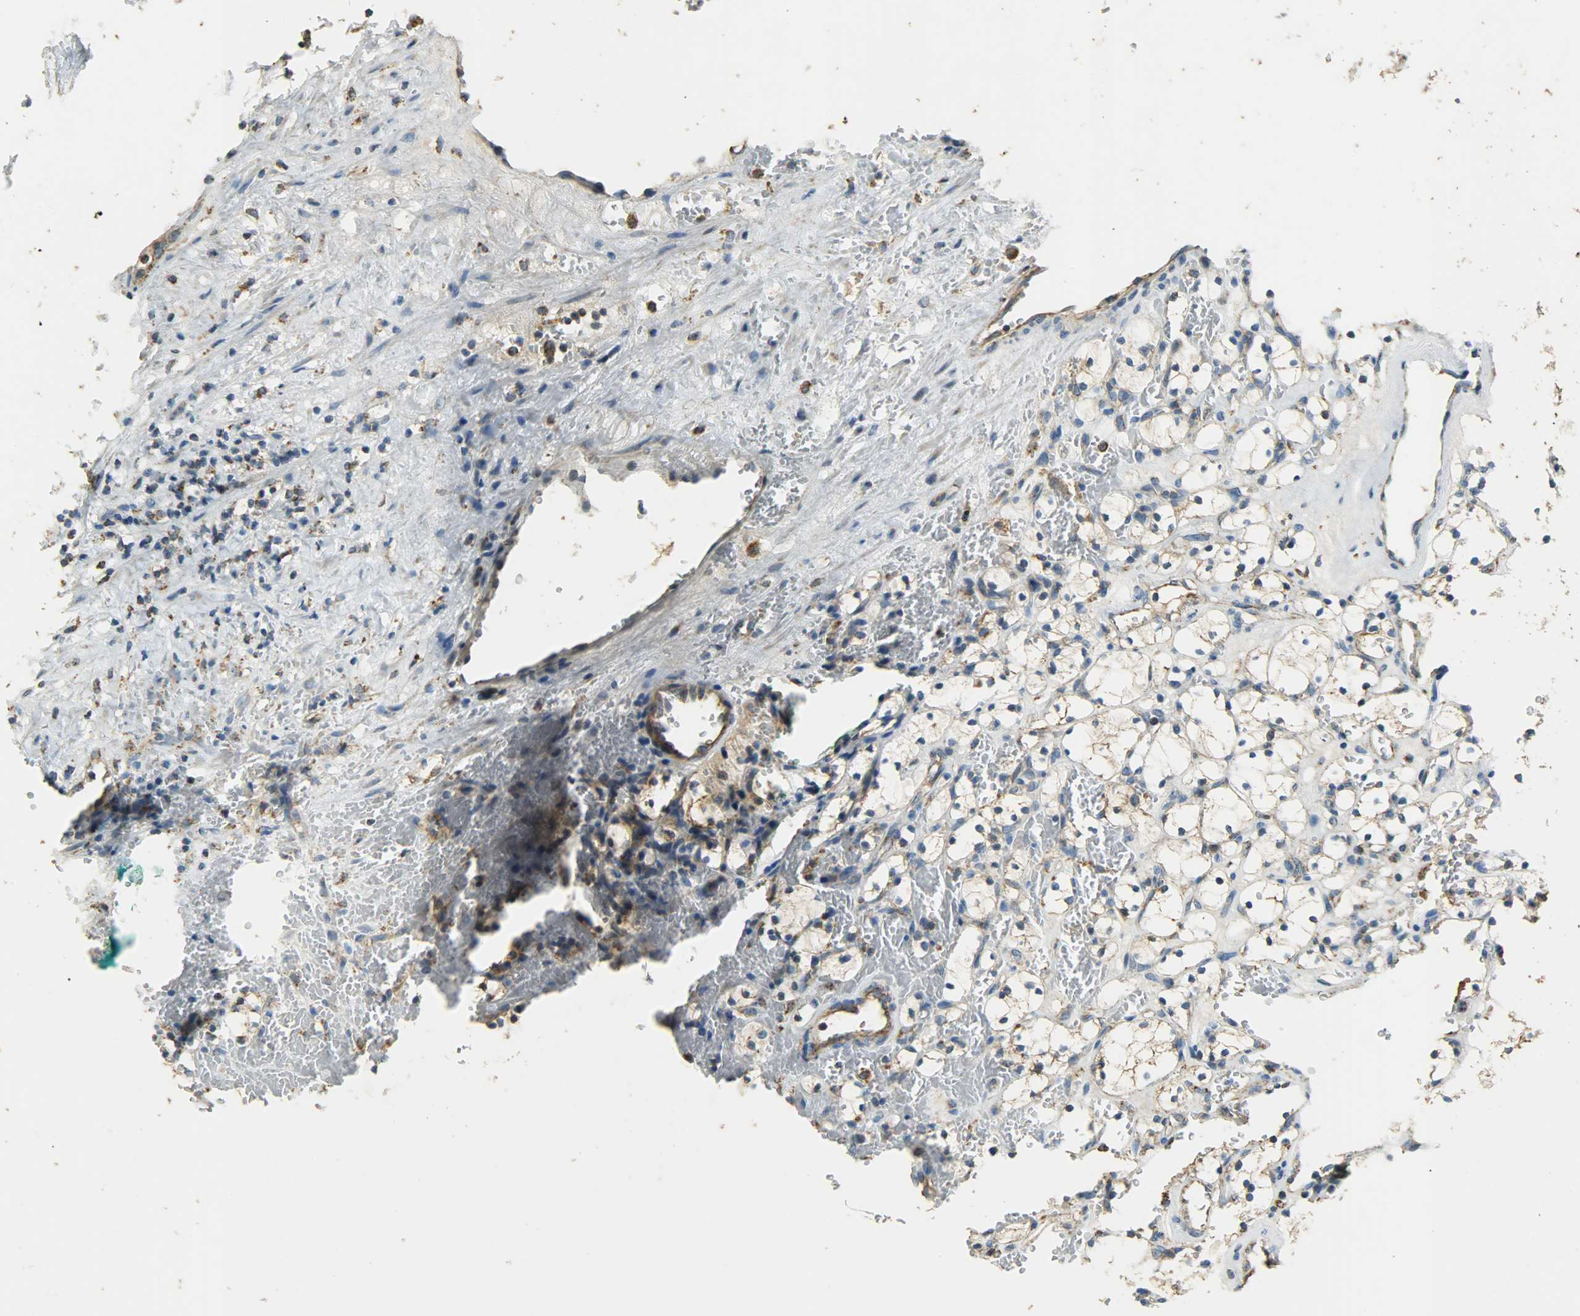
{"staining": {"intensity": "weak", "quantity": ">75%", "location": "cytoplasmic/membranous"}, "tissue": "renal cancer", "cell_type": "Tumor cells", "image_type": "cancer", "snomed": [{"axis": "morphology", "description": "Adenocarcinoma, NOS"}, {"axis": "topography", "description": "Kidney"}], "caption": "Protein expression analysis of renal adenocarcinoma exhibits weak cytoplasmic/membranous staining in about >75% of tumor cells.", "gene": "HDHD5", "patient": {"sex": "female", "age": 83}}